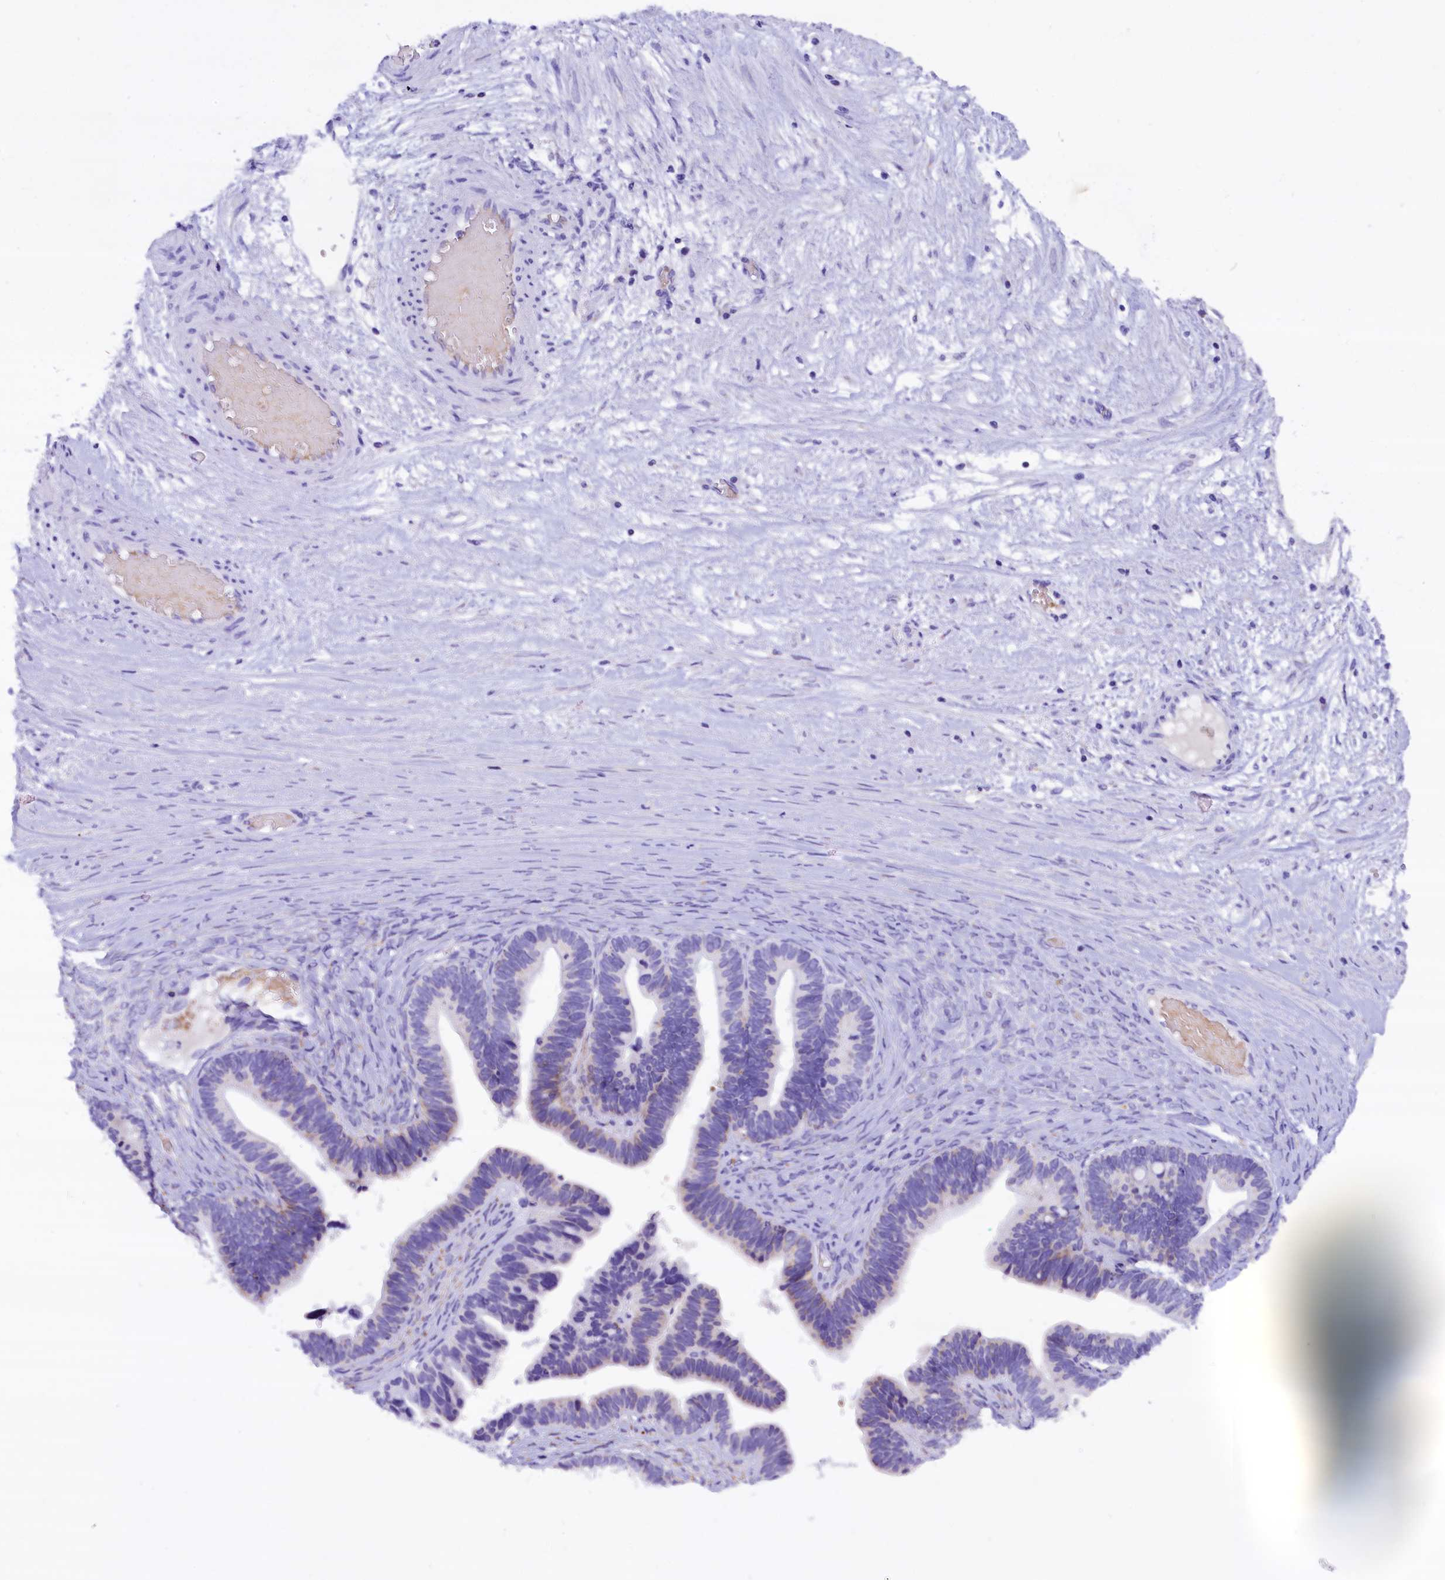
{"staining": {"intensity": "negative", "quantity": "none", "location": "none"}, "tissue": "ovarian cancer", "cell_type": "Tumor cells", "image_type": "cancer", "snomed": [{"axis": "morphology", "description": "Cystadenocarcinoma, serous, NOS"}, {"axis": "topography", "description": "Ovary"}], "caption": "There is no significant positivity in tumor cells of ovarian cancer. (DAB (3,3'-diaminobenzidine) IHC, high magnification).", "gene": "ABAT", "patient": {"sex": "female", "age": 56}}